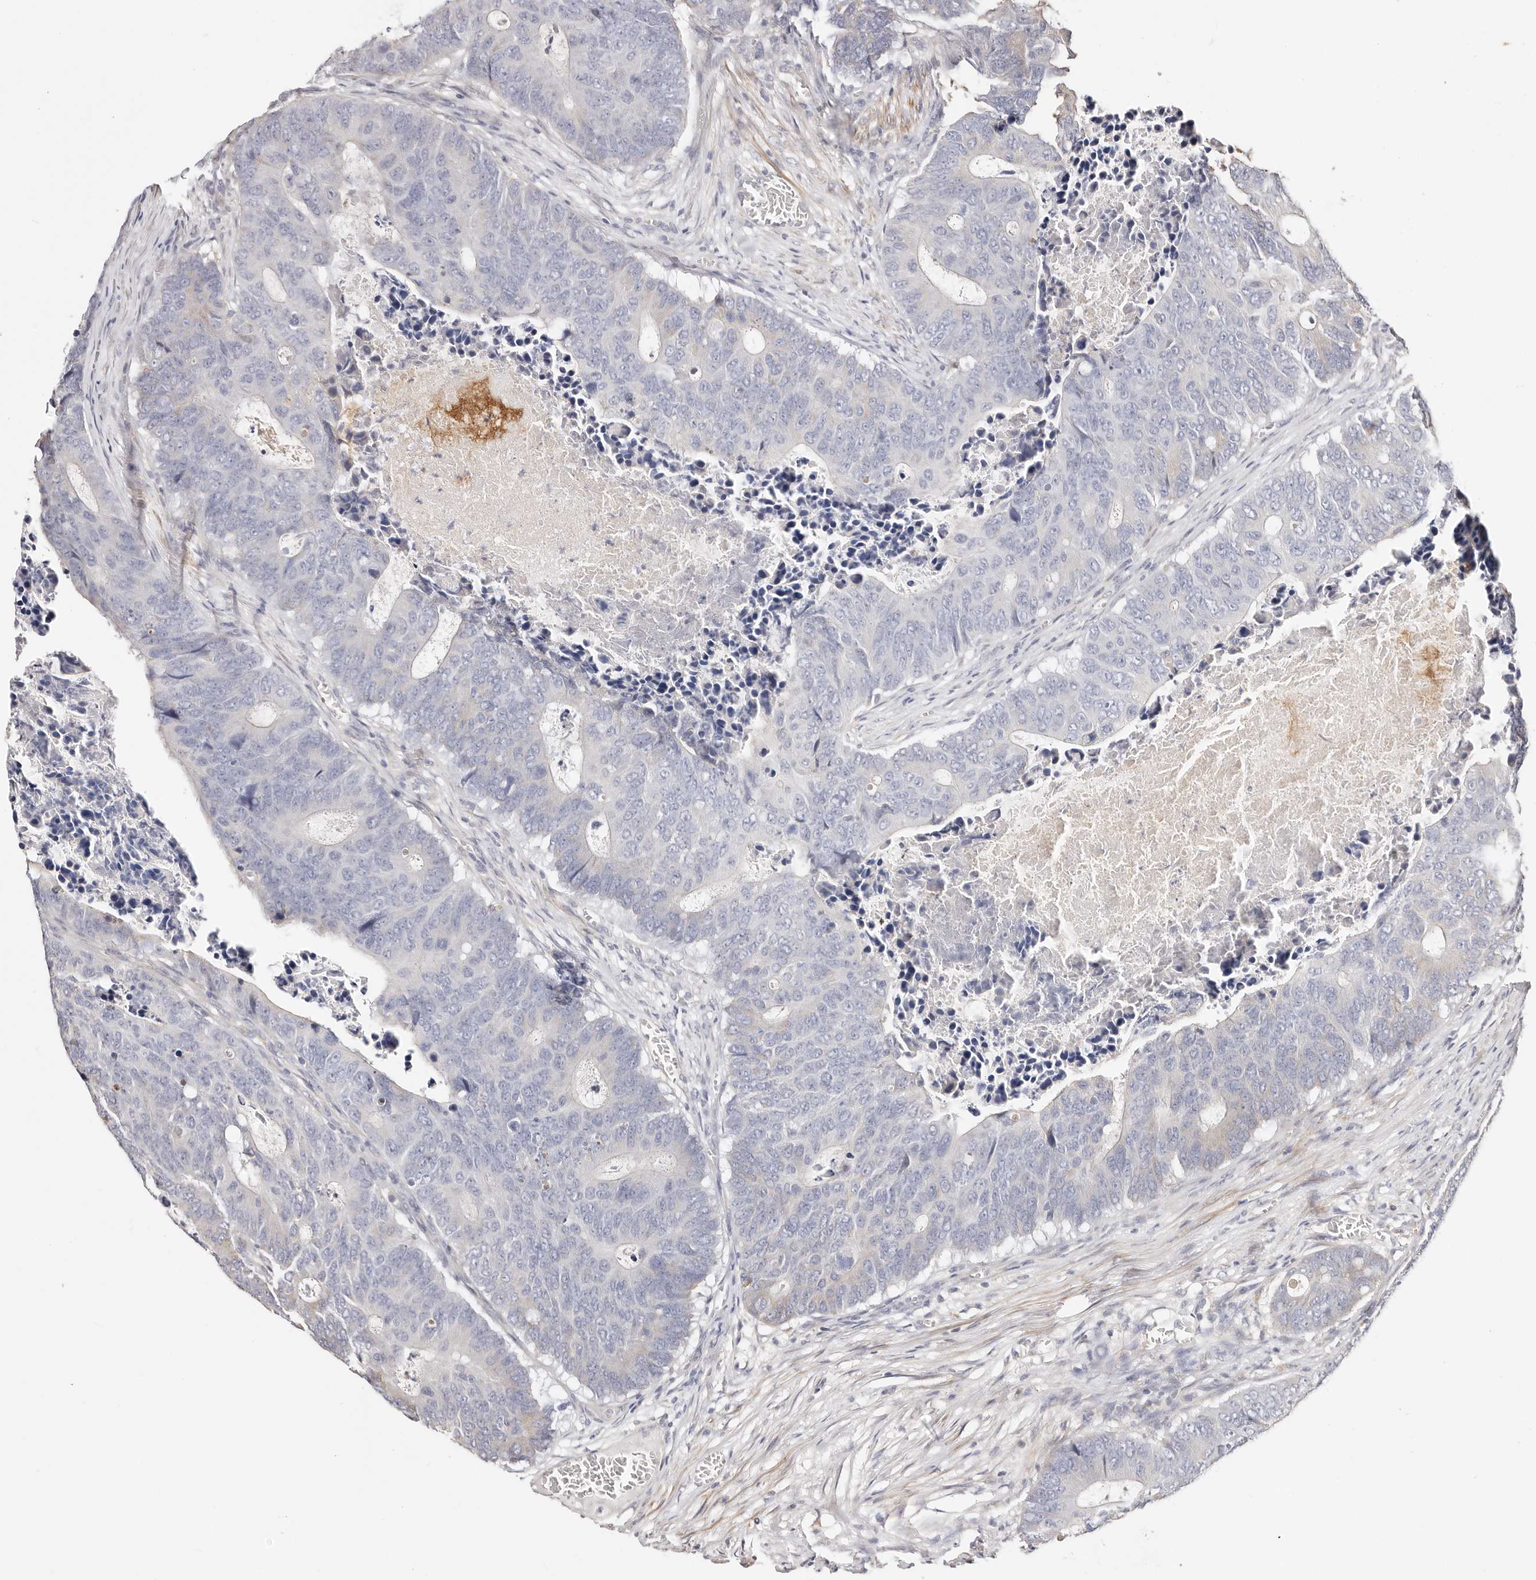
{"staining": {"intensity": "negative", "quantity": "none", "location": "none"}, "tissue": "colorectal cancer", "cell_type": "Tumor cells", "image_type": "cancer", "snomed": [{"axis": "morphology", "description": "Adenocarcinoma, NOS"}, {"axis": "topography", "description": "Colon"}], "caption": "Immunohistochemistry (IHC) image of colorectal cancer (adenocarcinoma) stained for a protein (brown), which exhibits no positivity in tumor cells.", "gene": "MAPK1", "patient": {"sex": "male", "age": 87}}